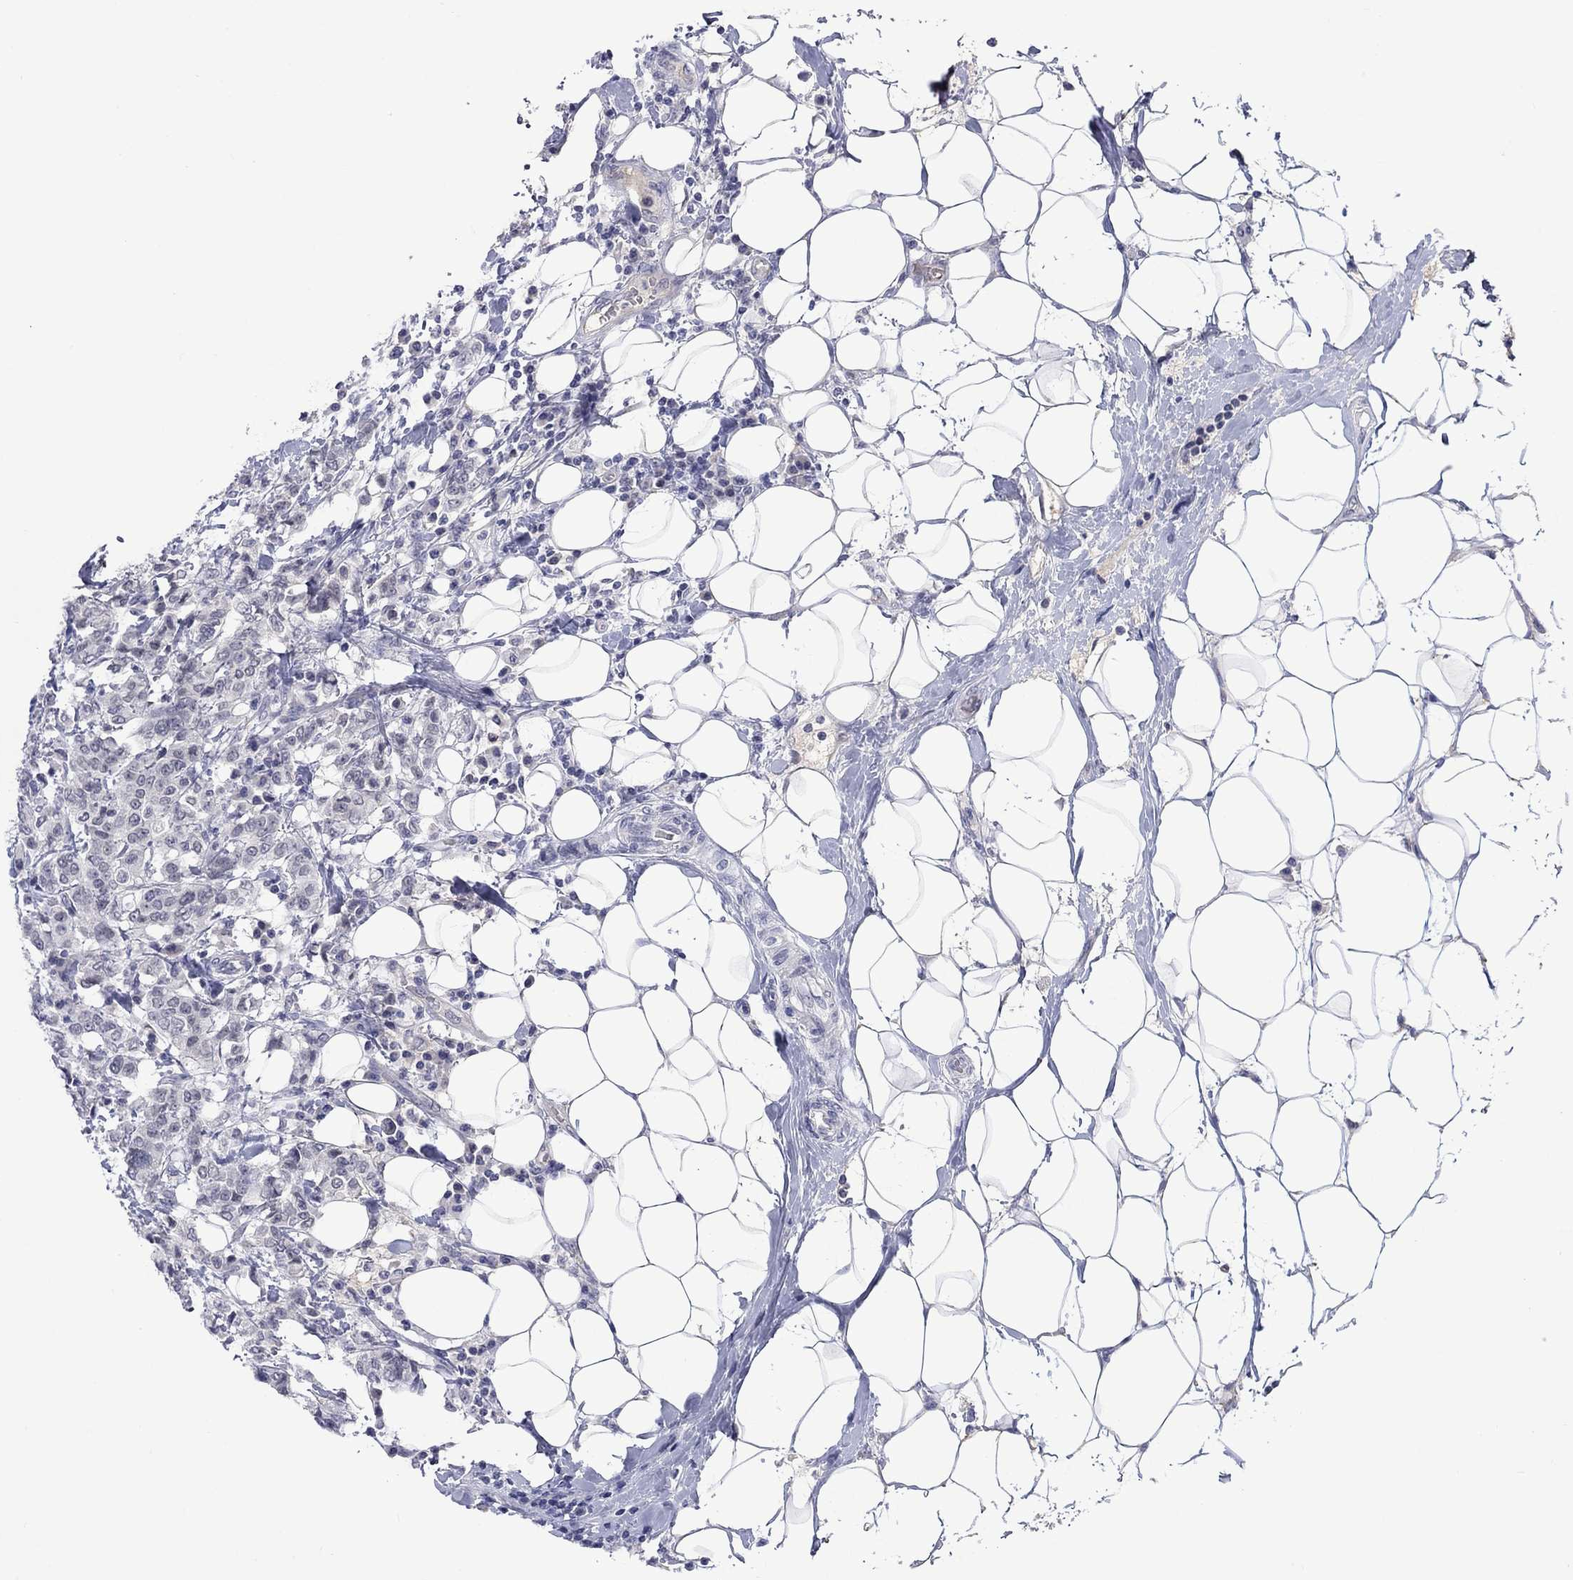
{"staining": {"intensity": "negative", "quantity": "none", "location": "none"}, "tissue": "breast cancer", "cell_type": "Tumor cells", "image_type": "cancer", "snomed": [{"axis": "morphology", "description": "Duct carcinoma"}, {"axis": "topography", "description": "Breast"}], "caption": "The photomicrograph exhibits no staining of tumor cells in breast cancer (infiltrating ductal carcinoma).", "gene": "NSMF", "patient": {"sex": "female", "age": 27}}